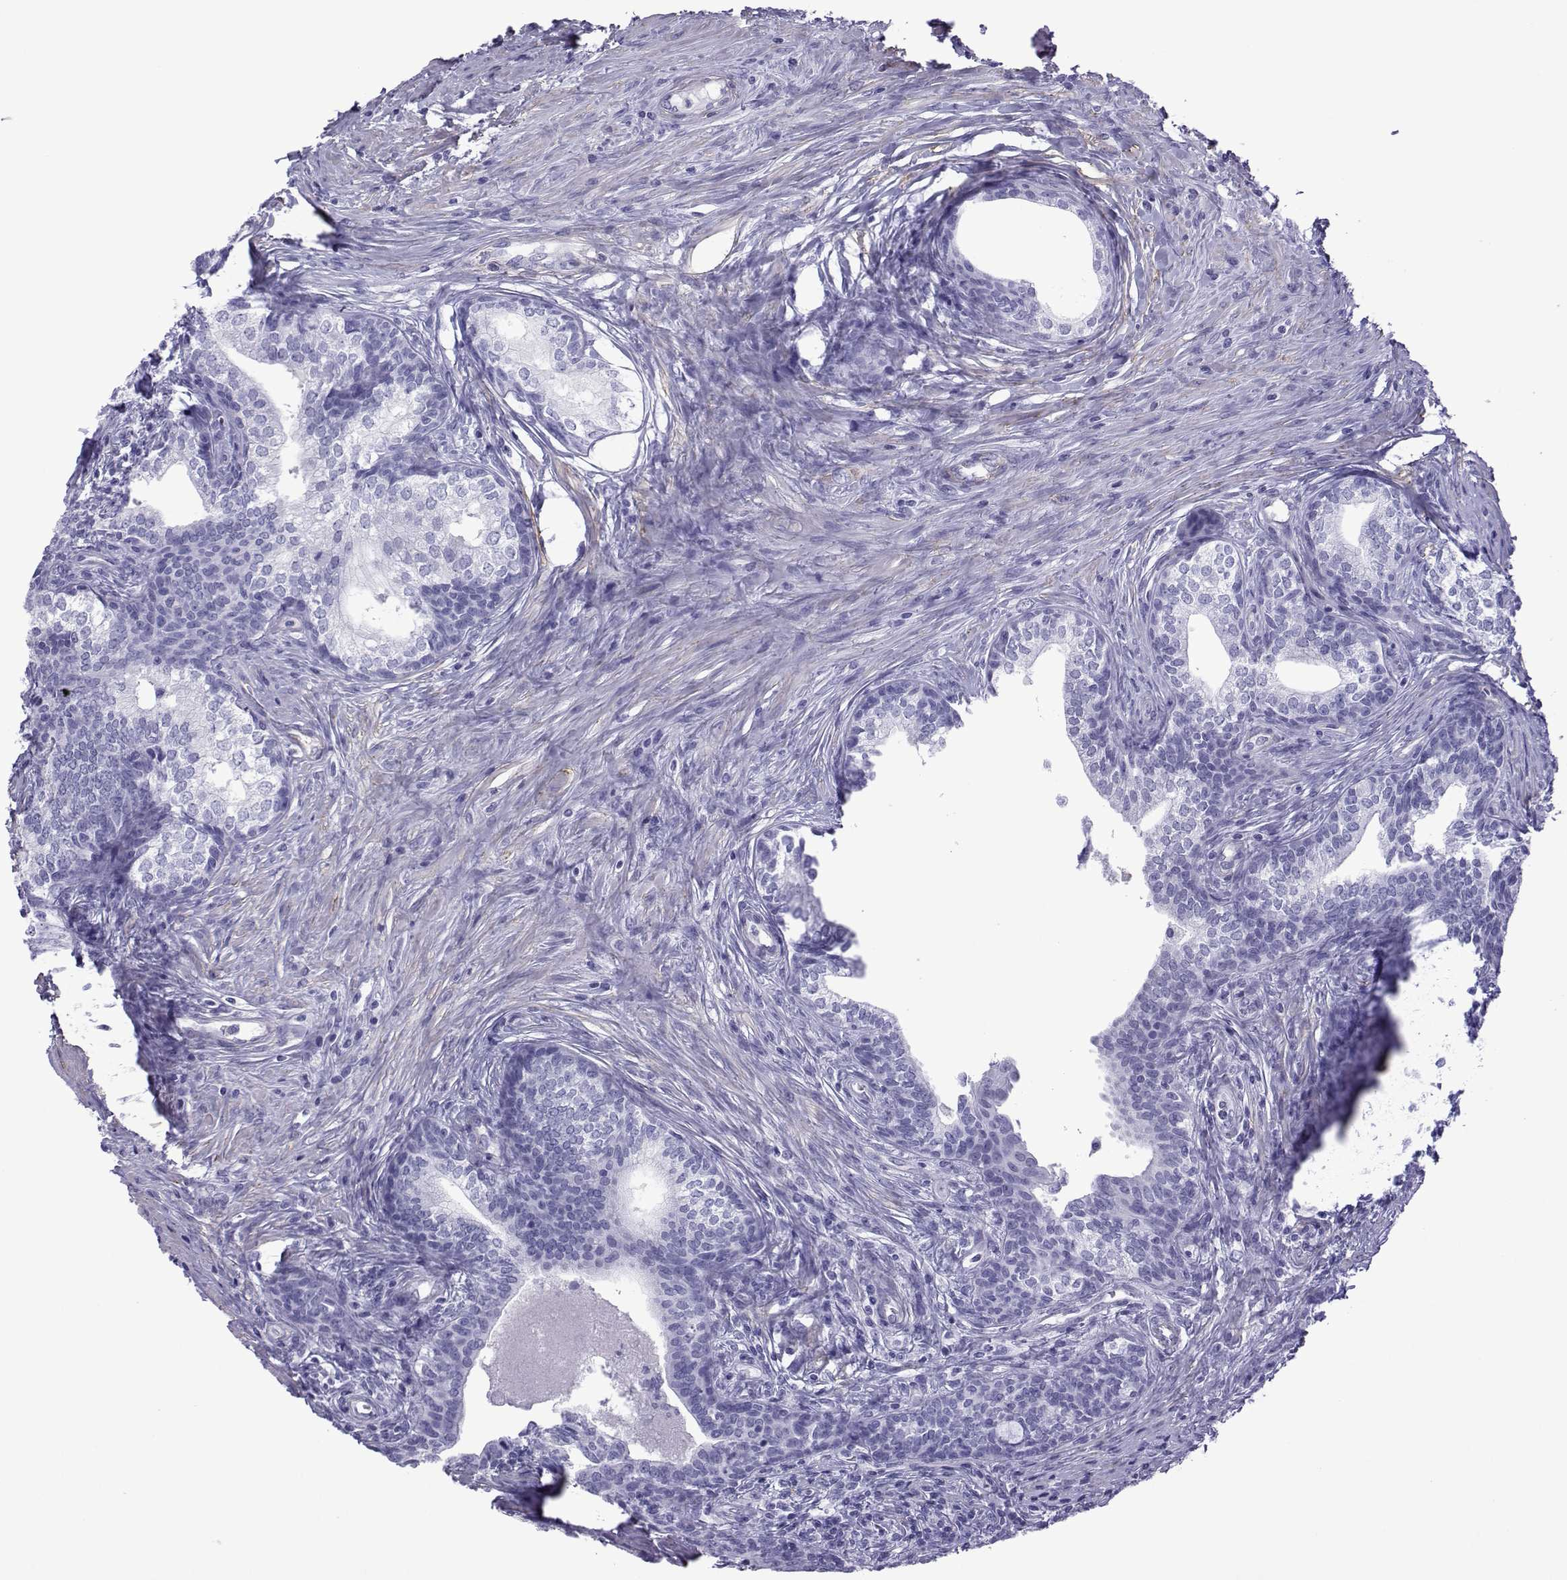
{"staining": {"intensity": "negative", "quantity": "none", "location": "none"}, "tissue": "prostate", "cell_type": "Glandular cells", "image_type": "normal", "snomed": [{"axis": "morphology", "description": "Normal tissue, NOS"}, {"axis": "topography", "description": "Prostate"}], "caption": "This histopathology image is of normal prostate stained with immunohistochemistry (IHC) to label a protein in brown with the nuclei are counter-stained blue. There is no staining in glandular cells.", "gene": "SPANXA1", "patient": {"sex": "male", "age": 65}}